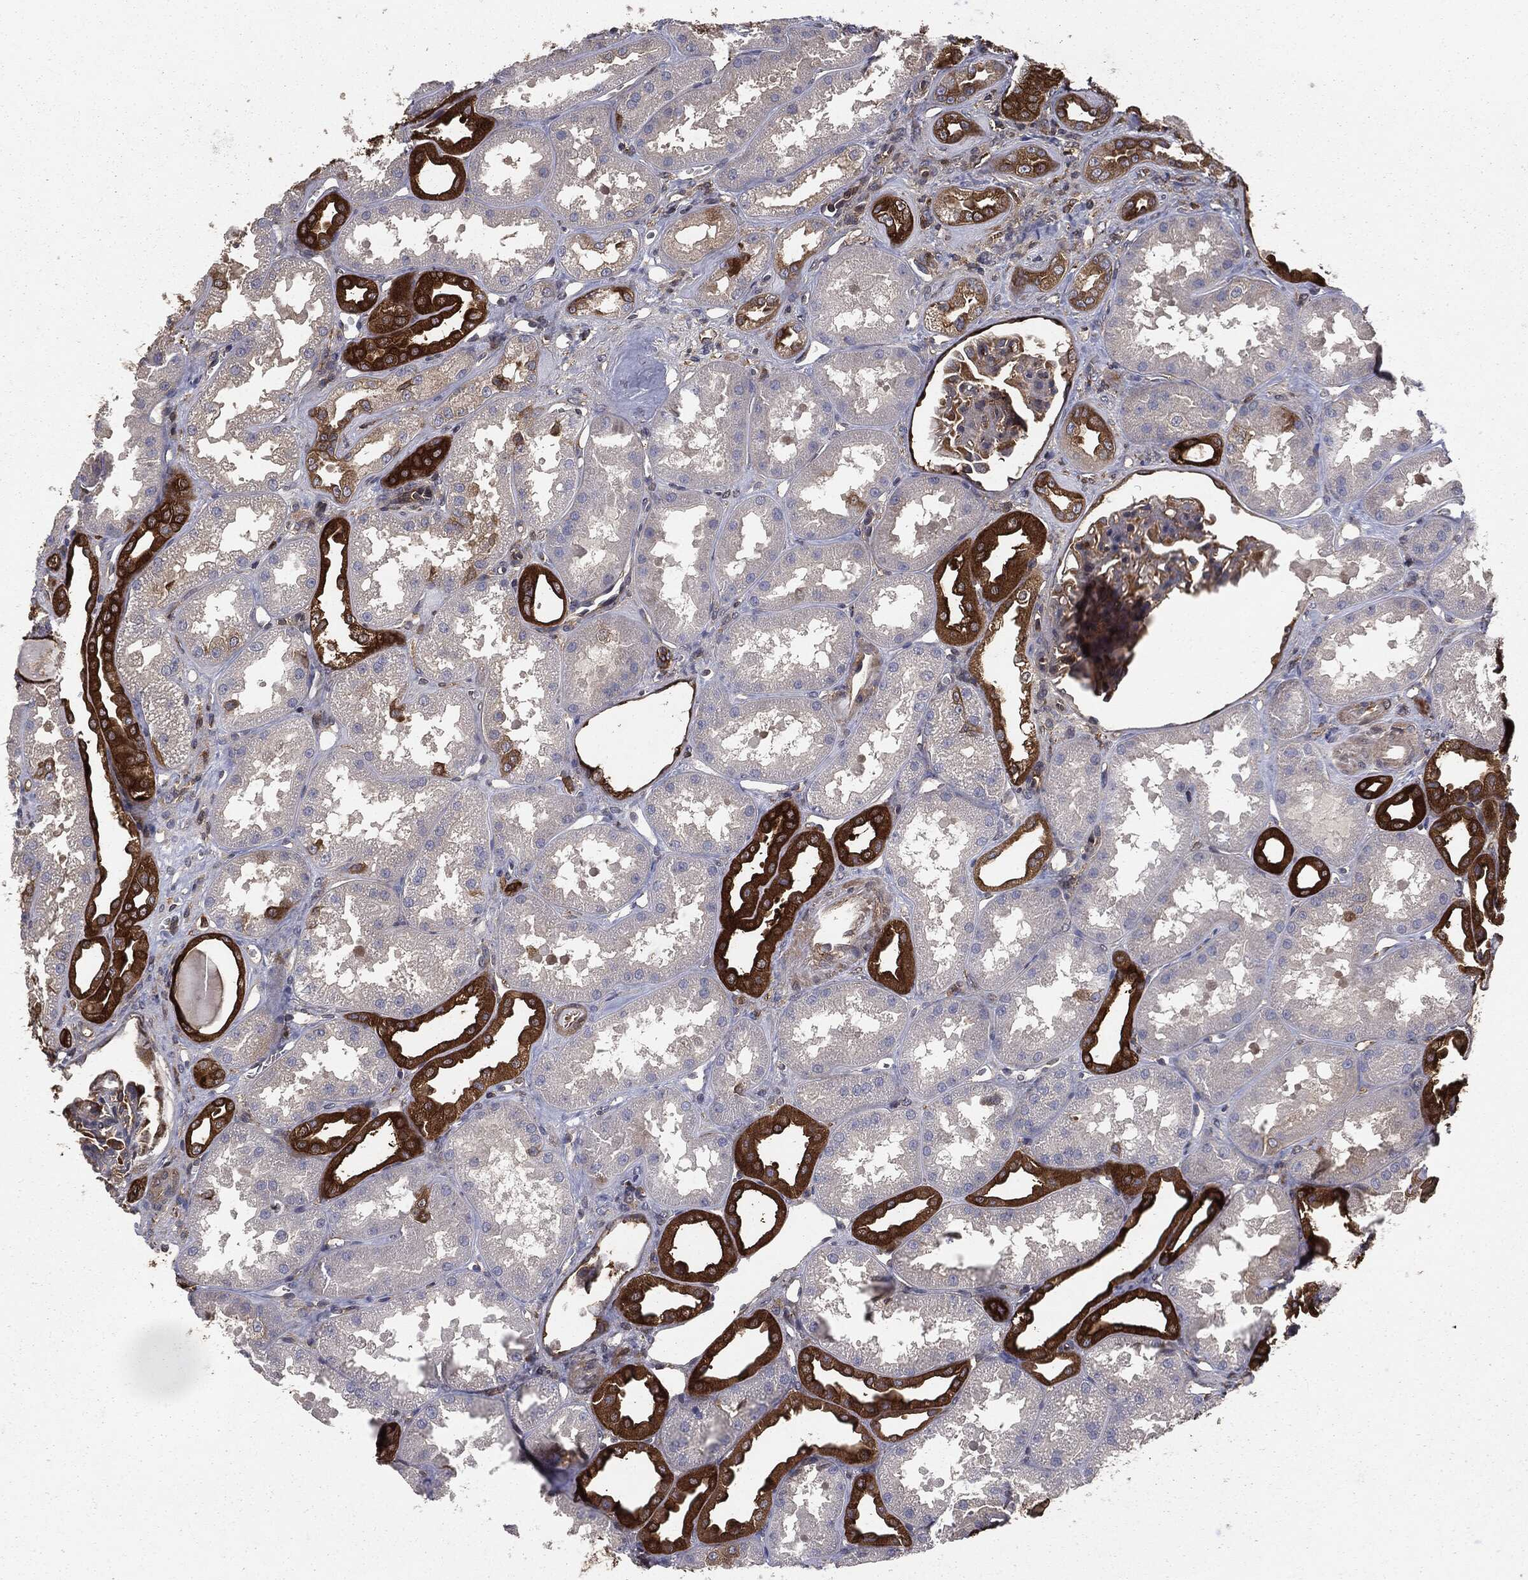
{"staining": {"intensity": "moderate", "quantity": "25%-75%", "location": "cytoplasmic/membranous"}, "tissue": "kidney", "cell_type": "Cells in glomeruli", "image_type": "normal", "snomed": [{"axis": "morphology", "description": "Normal tissue, NOS"}, {"axis": "topography", "description": "Kidney"}], "caption": "A micrograph showing moderate cytoplasmic/membranous positivity in approximately 25%-75% of cells in glomeruli in normal kidney, as visualized by brown immunohistochemical staining.", "gene": "GNB5", "patient": {"sex": "male", "age": 61}}